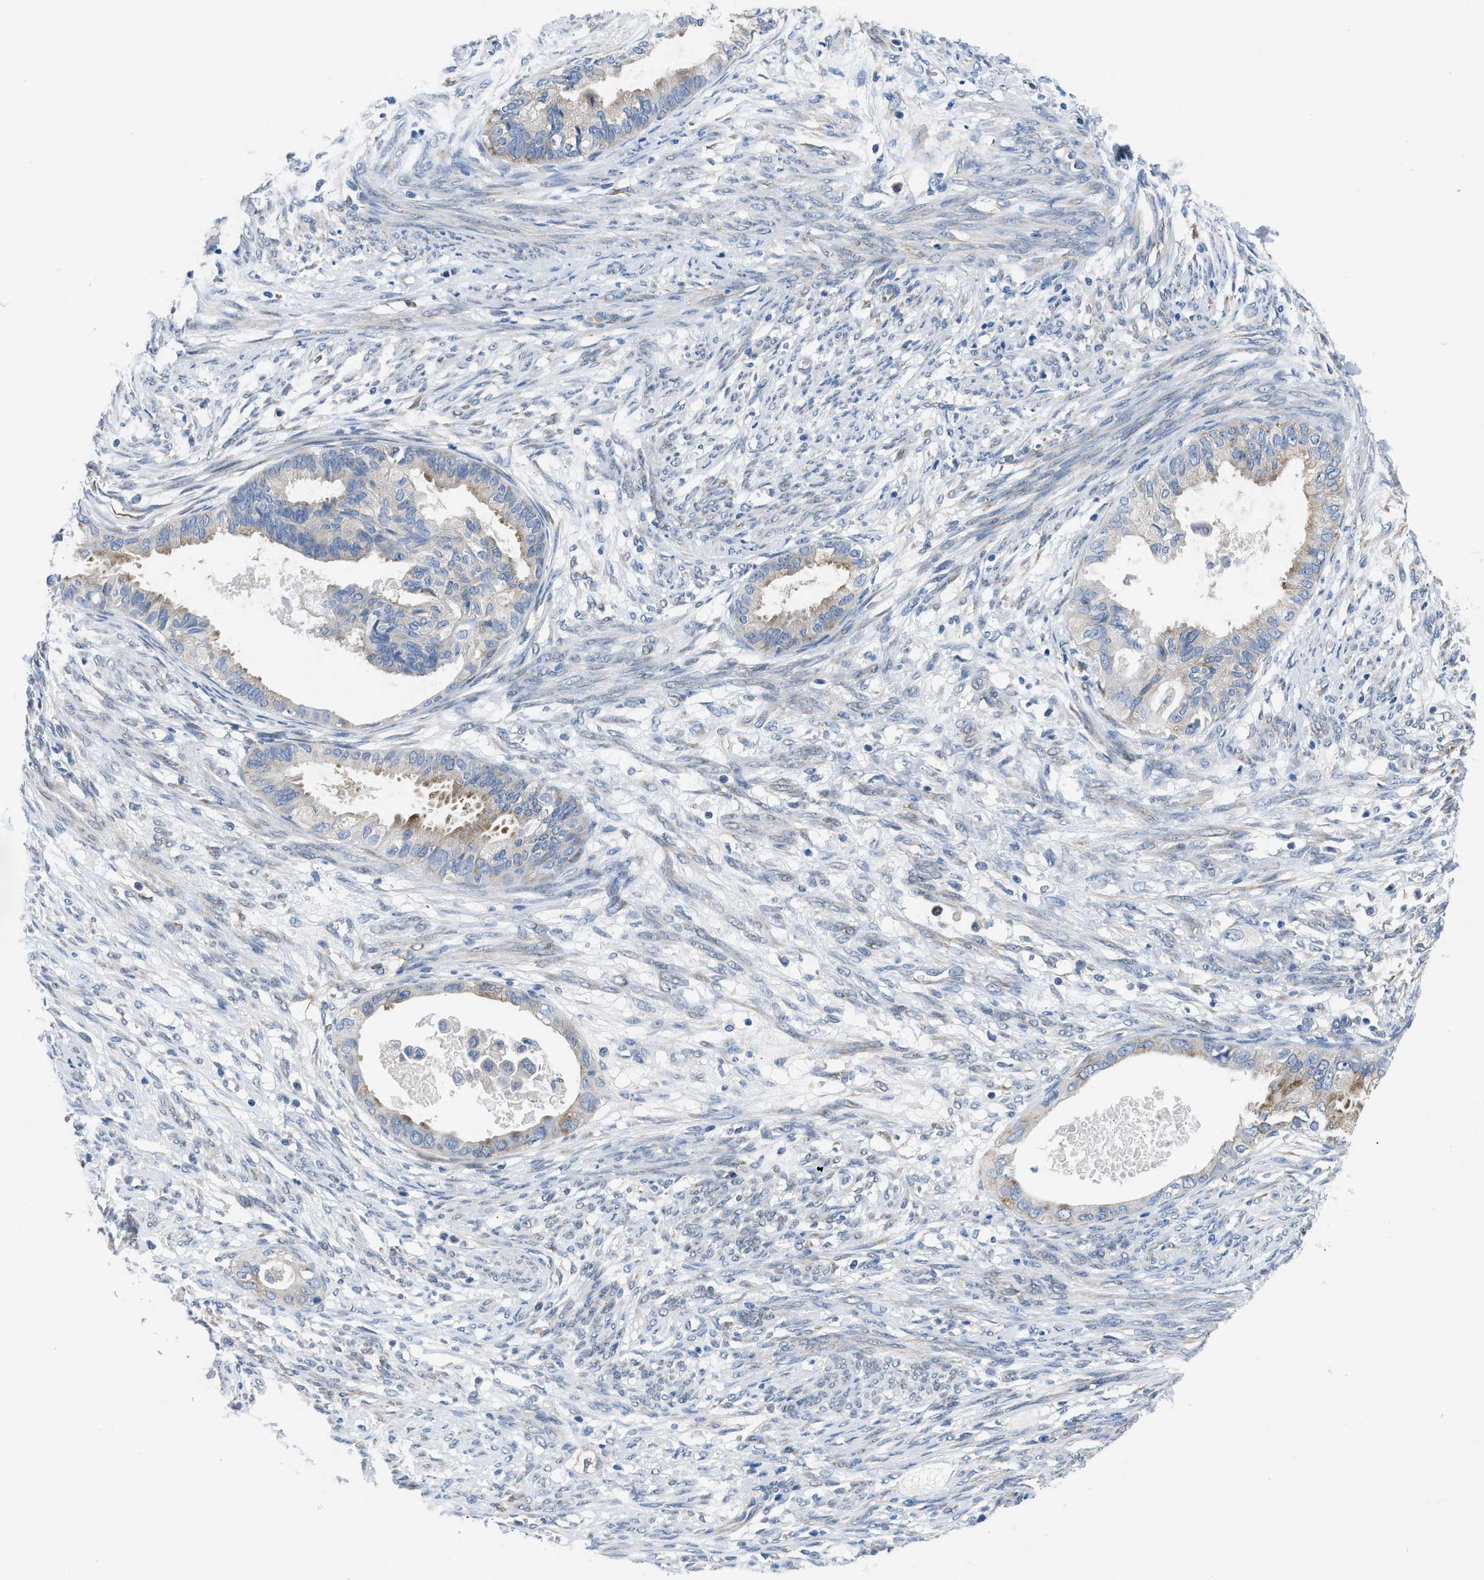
{"staining": {"intensity": "weak", "quantity": "<25%", "location": "cytoplasmic/membranous"}, "tissue": "cervical cancer", "cell_type": "Tumor cells", "image_type": "cancer", "snomed": [{"axis": "morphology", "description": "Normal tissue, NOS"}, {"axis": "morphology", "description": "Adenocarcinoma, NOS"}, {"axis": "topography", "description": "Cervix"}, {"axis": "topography", "description": "Endometrium"}], "caption": "DAB (3,3'-diaminobenzidine) immunohistochemical staining of cervical cancer demonstrates no significant staining in tumor cells.", "gene": "BNC2", "patient": {"sex": "female", "age": 86}}